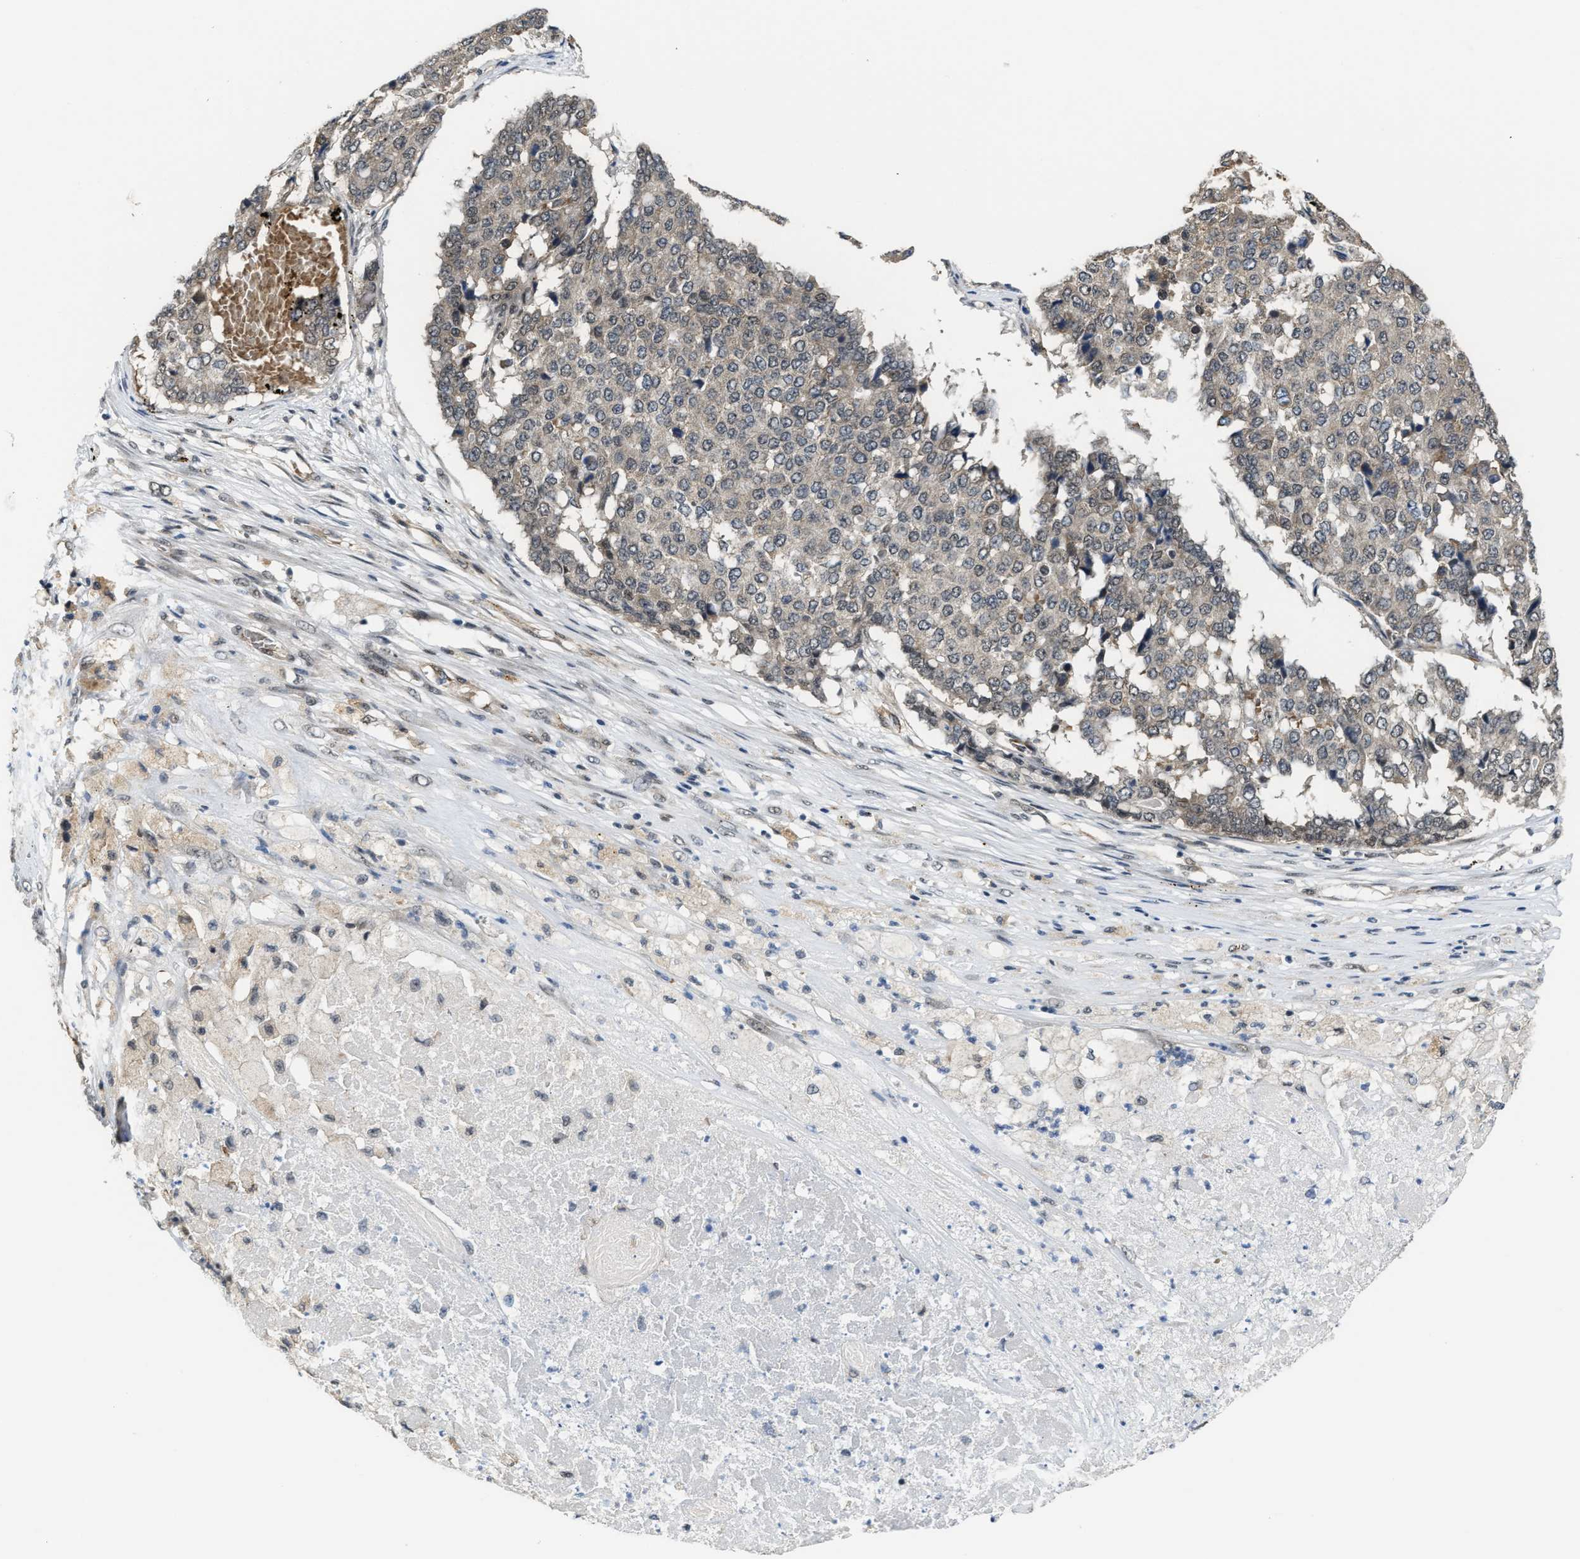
{"staining": {"intensity": "weak", "quantity": "<25%", "location": "cytoplasmic/membranous"}, "tissue": "pancreatic cancer", "cell_type": "Tumor cells", "image_type": "cancer", "snomed": [{"axis": "morphology", "description": "Adenocarcinoma, NOS"}, {"axis": "topography", "description": "Pancreas"}], "caption": "Protein analysis of adenocarcinoma (pancreatic) demonstrates no significant expression in tumor cells.", "gene": "KIF24", "patient": {"sex": "male", "age": 50}}